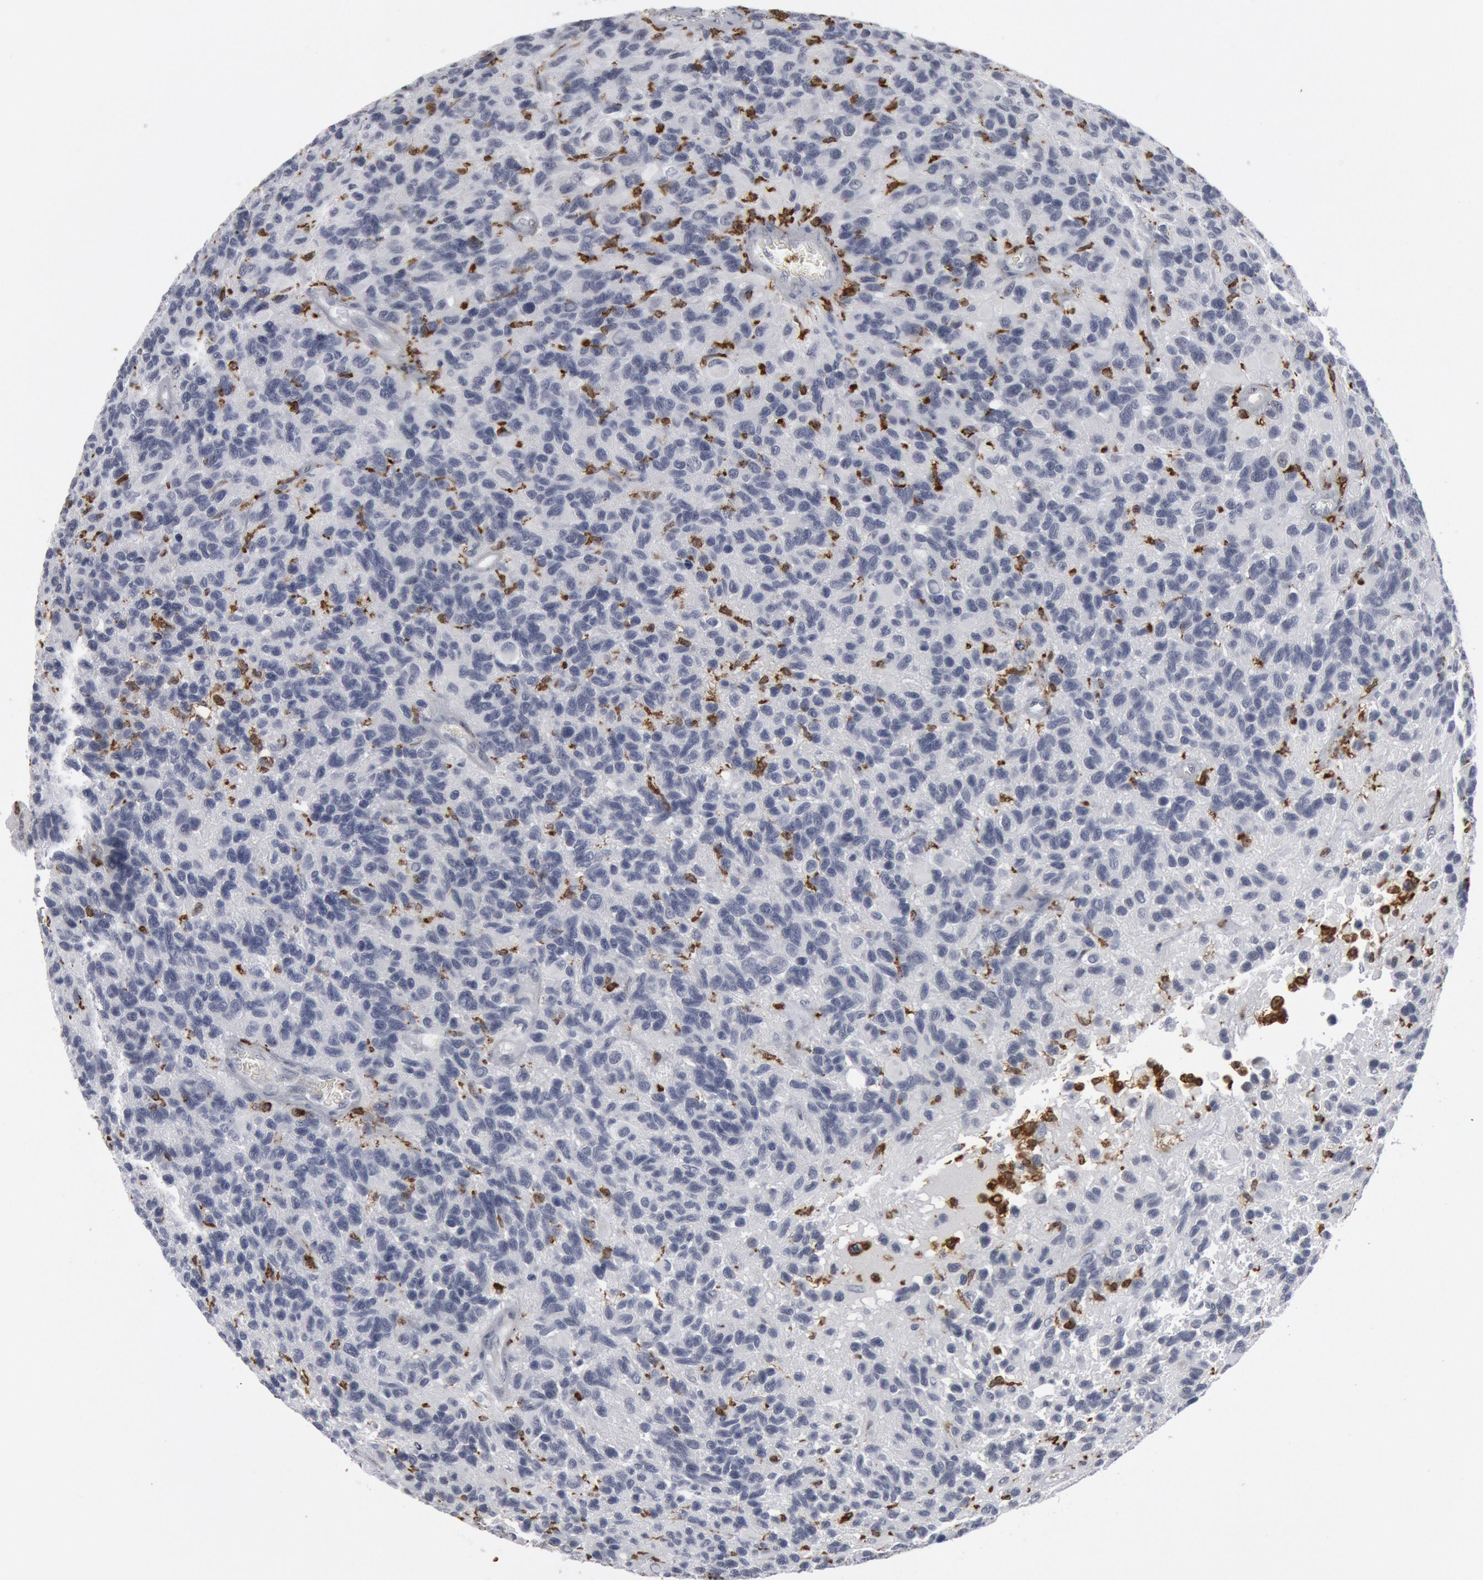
{"staining": {"intensity": "strong", "quantity": "<25%", "location": "nuclear"}, "tissue": "glioma", "cell_type": "Tumor cells", "image_type": "cancer", "snomed": [{"axis": "morphology", "description": "Glioma, malignant, High grade"}, {"axis": "topography", "description": "Brain"}], "caption": "Immunohistochemical staining of human malignant high-grade glioma exhibits strong nuclear protein positivity in about <25% of tumor cells.", "gene": "PTPN6", "patient": {"sex": "male", "age": 77}}